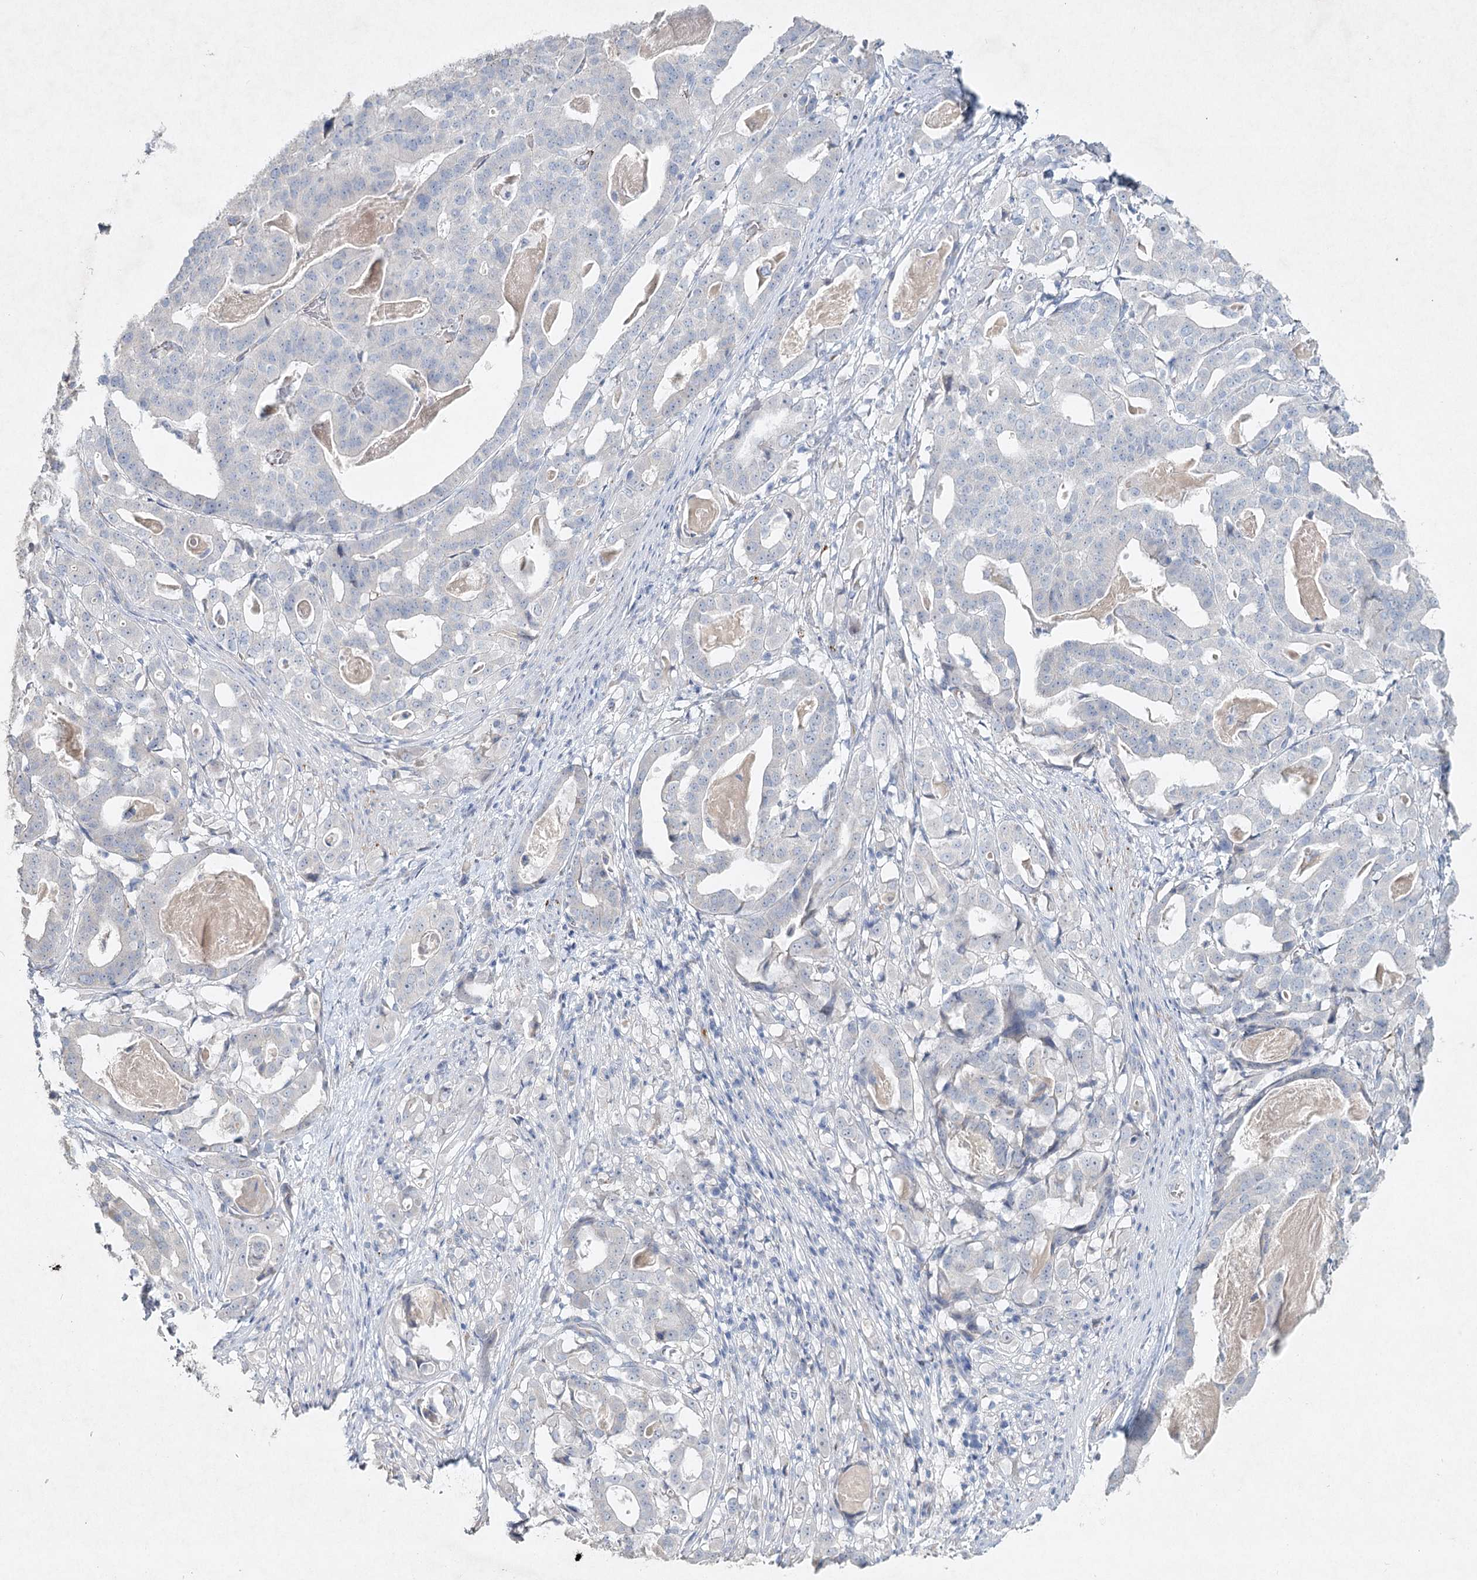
{"staining": {"intensity": "negative", "quantity": "none", "location": "none"}, "tissue": "stomach cancer", "cell_type": "Tumor cells", "image_type": "cancer", "snomed": [{"axis": "morphology", "description": "Adenocarcinoma, NOS"}, {"axis": "topography", "description": "Stomach"}], "caption": "IHC micrograph of neoplastic tissue: stomach cancer stained with DAB shows no significant protein staining in tumor cells.", "gene": "RFX6", "patient": {"sex": "male", "age": 48}}